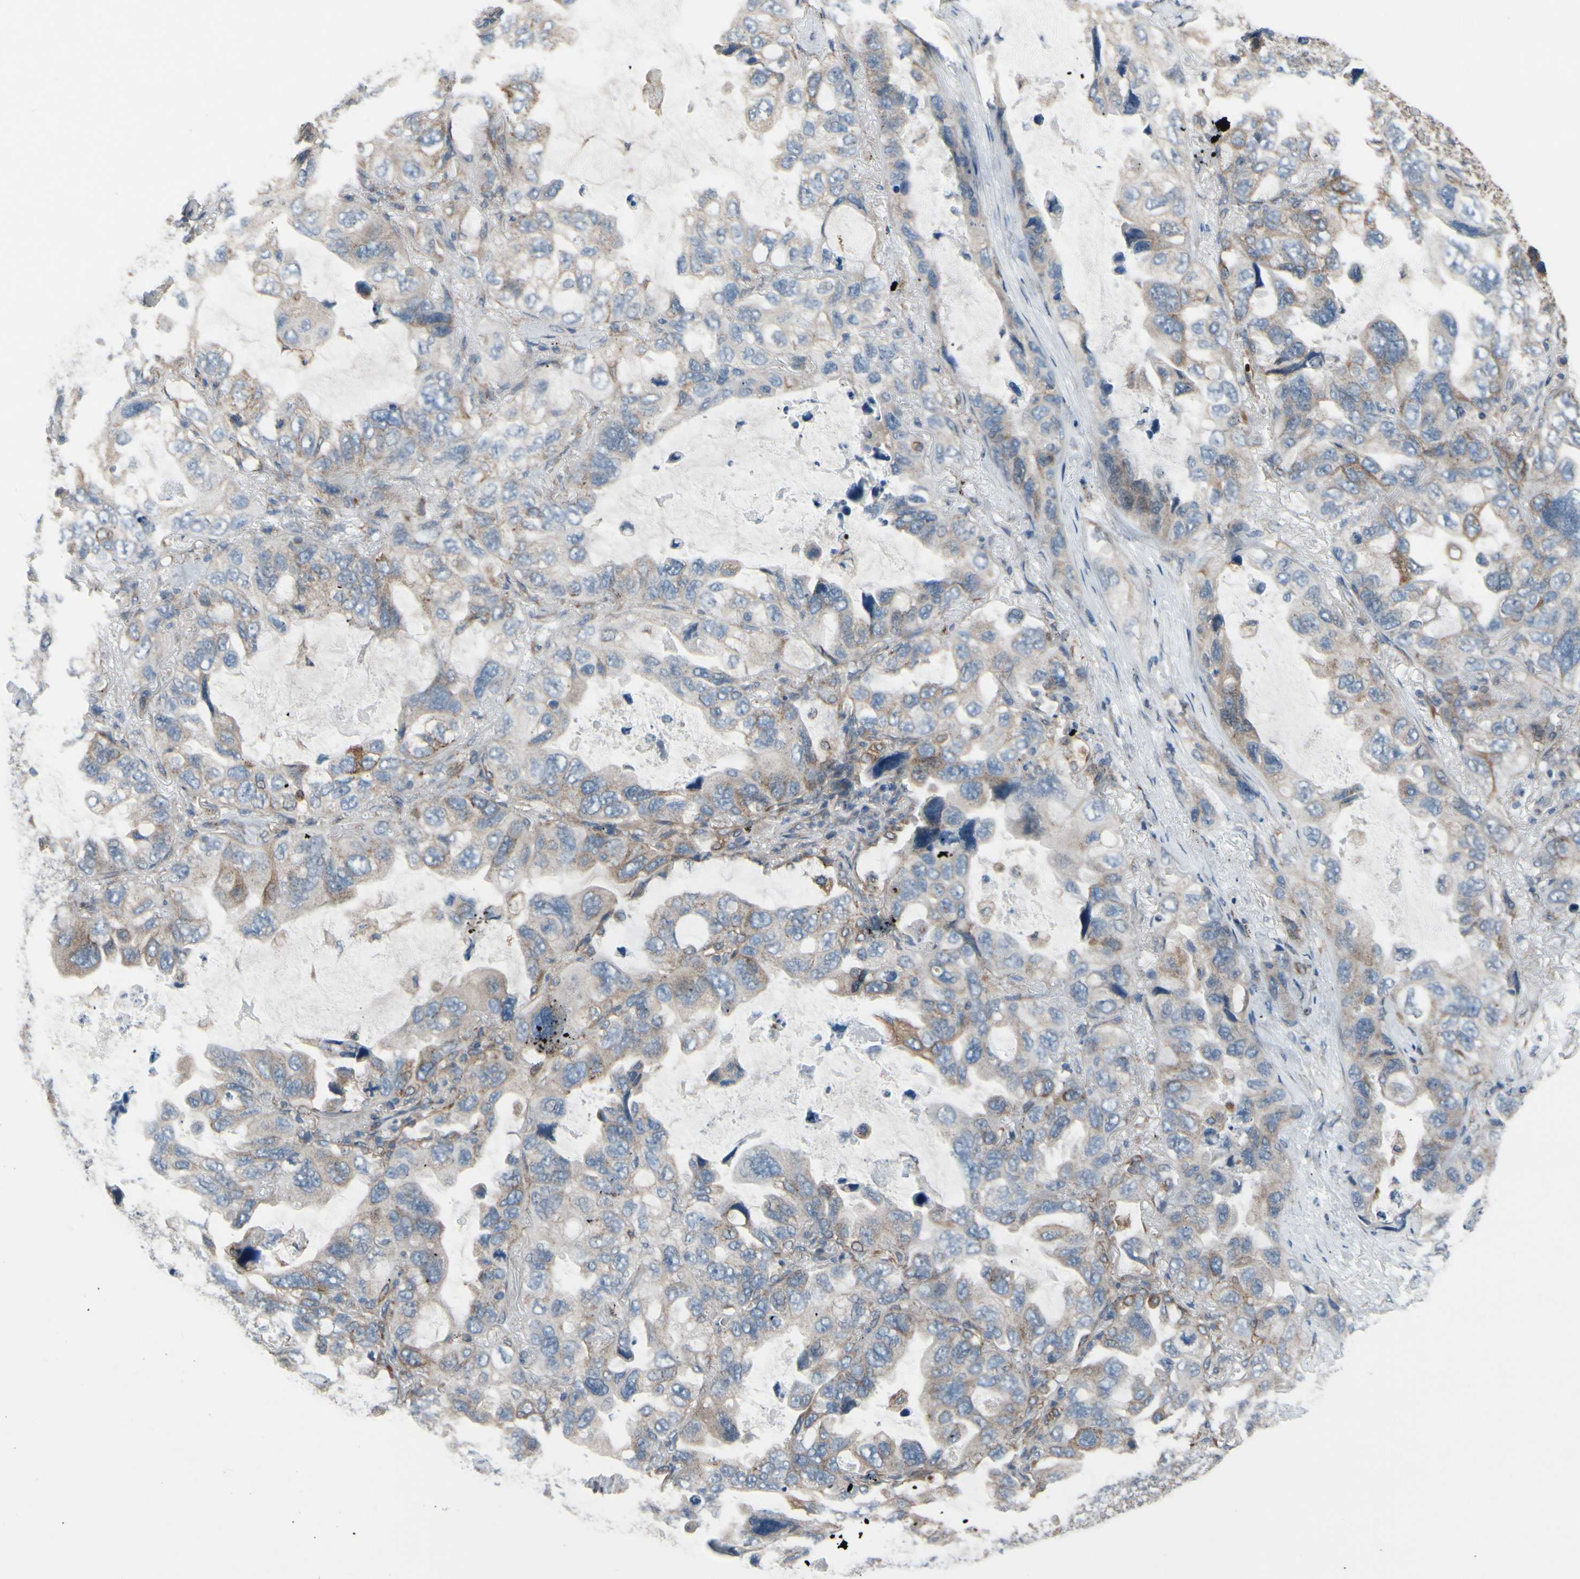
{"staining": {"intensity": "weak", "quantity": "25%-75%", "location": "cytoplasmic/membranous"}, "tissue": "lung cancer", "cell_type": "Tumor cells", "image_type": "cancer", "snomed": [{"axis": "morphology", "description": "Squamous cell carcinoma, NOS"}, {"axis": "topography", "description": "Lung"}], "caption": "Lung cancer stained for a protein (brown) shows weak cytoplasmic/membranous positive positivity in approximately 25%-75% of tumor cells.", "gene": "CLCC1", "patient": {"sex": "female", "age": 73}}